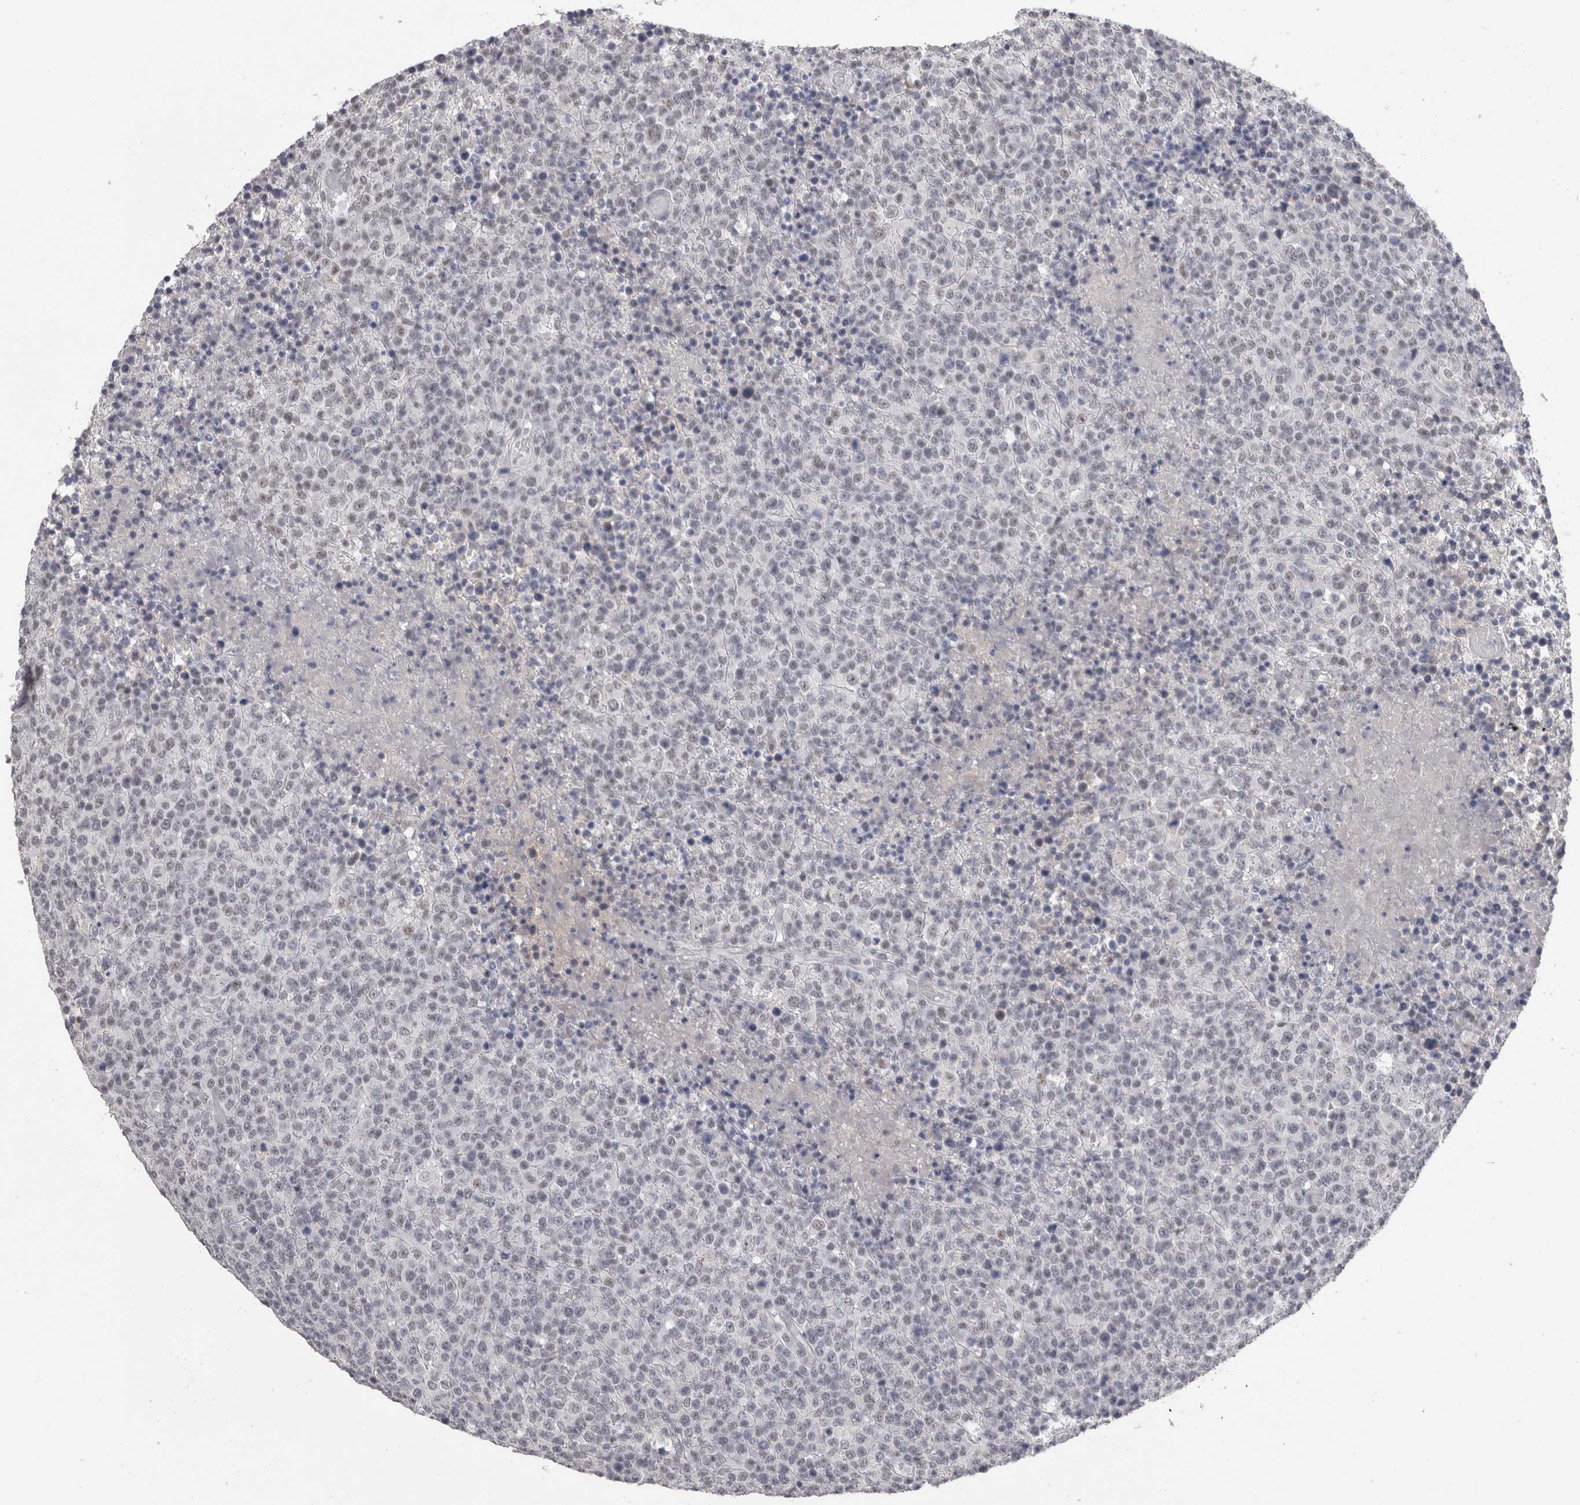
{"staining": {"intensity": "weak", "quantity": ">75%", "location": "nuclear"}, "tissue": "lymphoma", "cell_type": "Tumor cells", "image_type": "cancer", "snomed": [{"axis": "morphology", "description": "Malignant lymphoma, non-Hodgkin's type, High grade"}, {"axis": "topography", "description": "Lymph node"}], "caption": "Tumor cells show low levels of weak nuclear expression in approximately >75% of cells in human malignant lymphoma, non-Hodgkin's type (high-grade). (IHC, brightfield microscopy, high magnification).", "gene": "DDX17", "patient": {"sex": "male", "age": 13}}